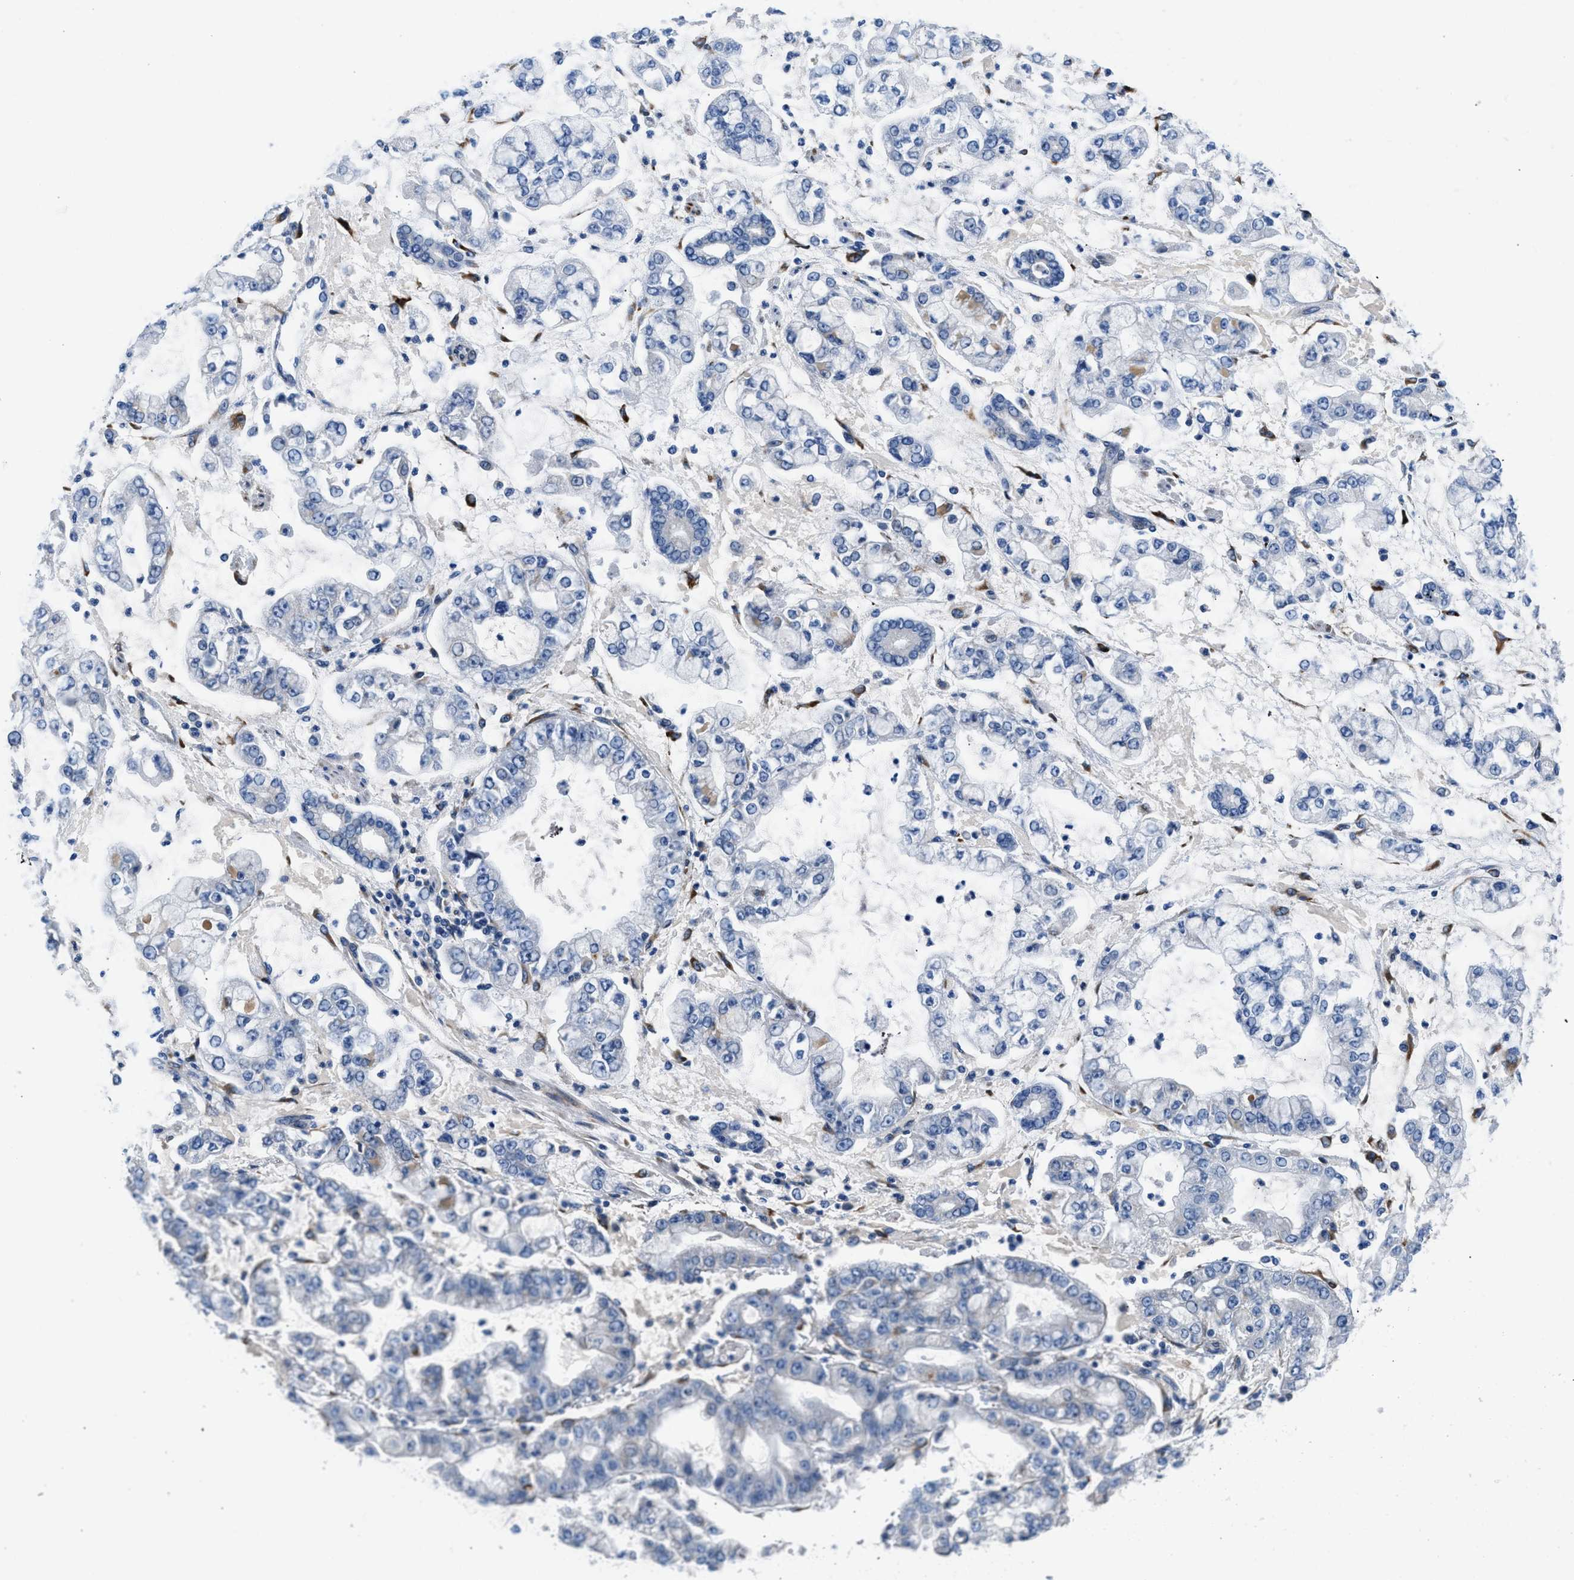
{"staining": {"intensity": "negative", "quantity": "none", "location": "none"}, "tissue": "stomach cancer", "cell_type": "Tumor cells", "image_type": "cancer", "snomed": [{"axis": "morphology", "description": "Adenocarcinoma, NOS"}, {"axis": "topography", "description": "Stomach"}], "caption": "IHC of human adenocarcinoma (stomach) shows no positivity in tumor cells.", "gene": "BNC2", "patient": {"sex": "male", "age": 76}}